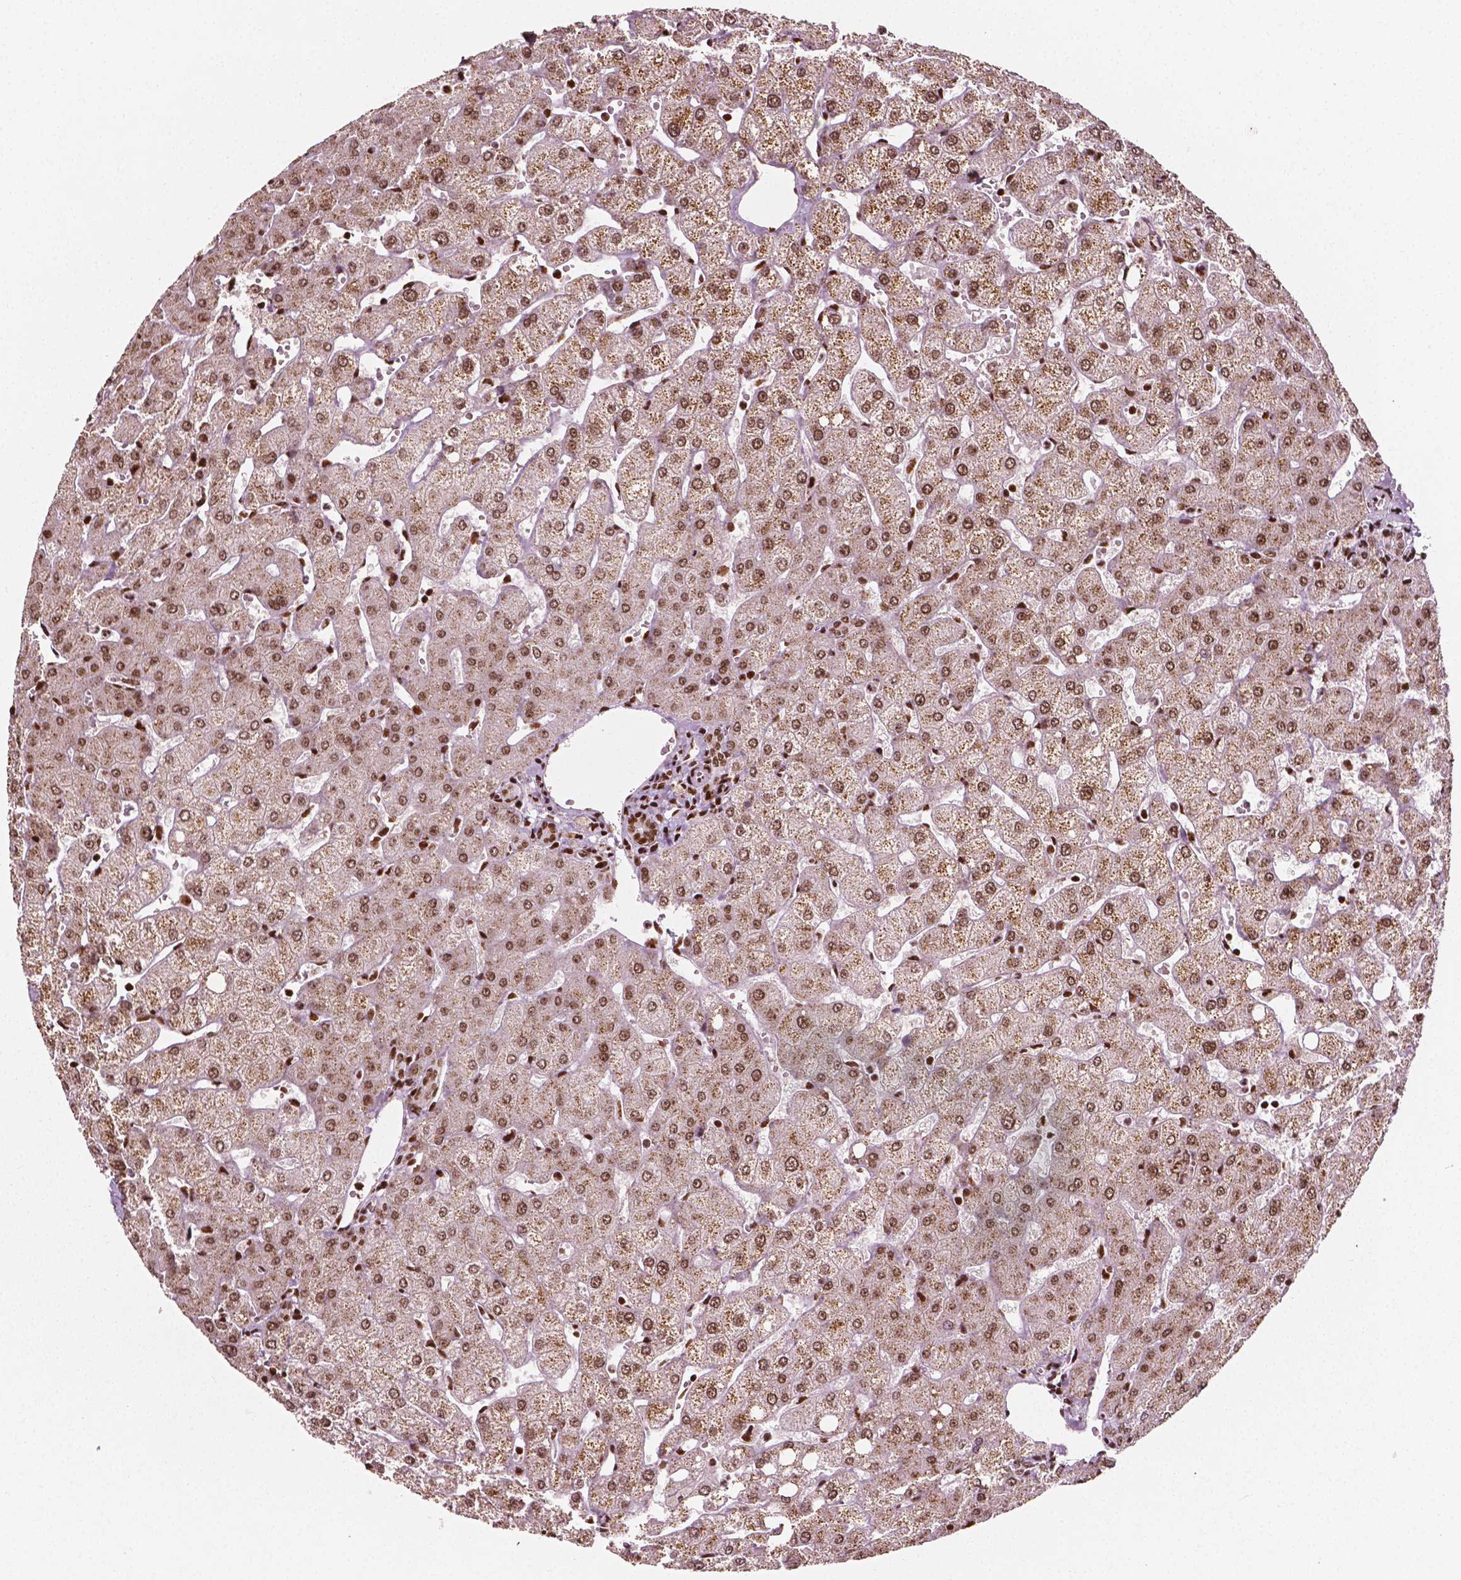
{"staining": {"intensity": "moderate", "quantity": ">75%", "location": "nuclear"}, "tissue": "liver", "cell_type": "Cholangiocytes", "image_type": "normal", "snomed": [{"axis": "morphology", "description": "Normal tissue, NOS"}, {"axis": "topography", "description": "Liver"}], "caption": "Protein positivity by immunohistochemistry shows moderate nuclear positivity in approximately >75% of cholangiocytes in unremarkable liver. (Brightfield microscopy of DAB IHC at high magnification).", "gene": "CTCF", "patient": {"sex": "female", "age": 54}}